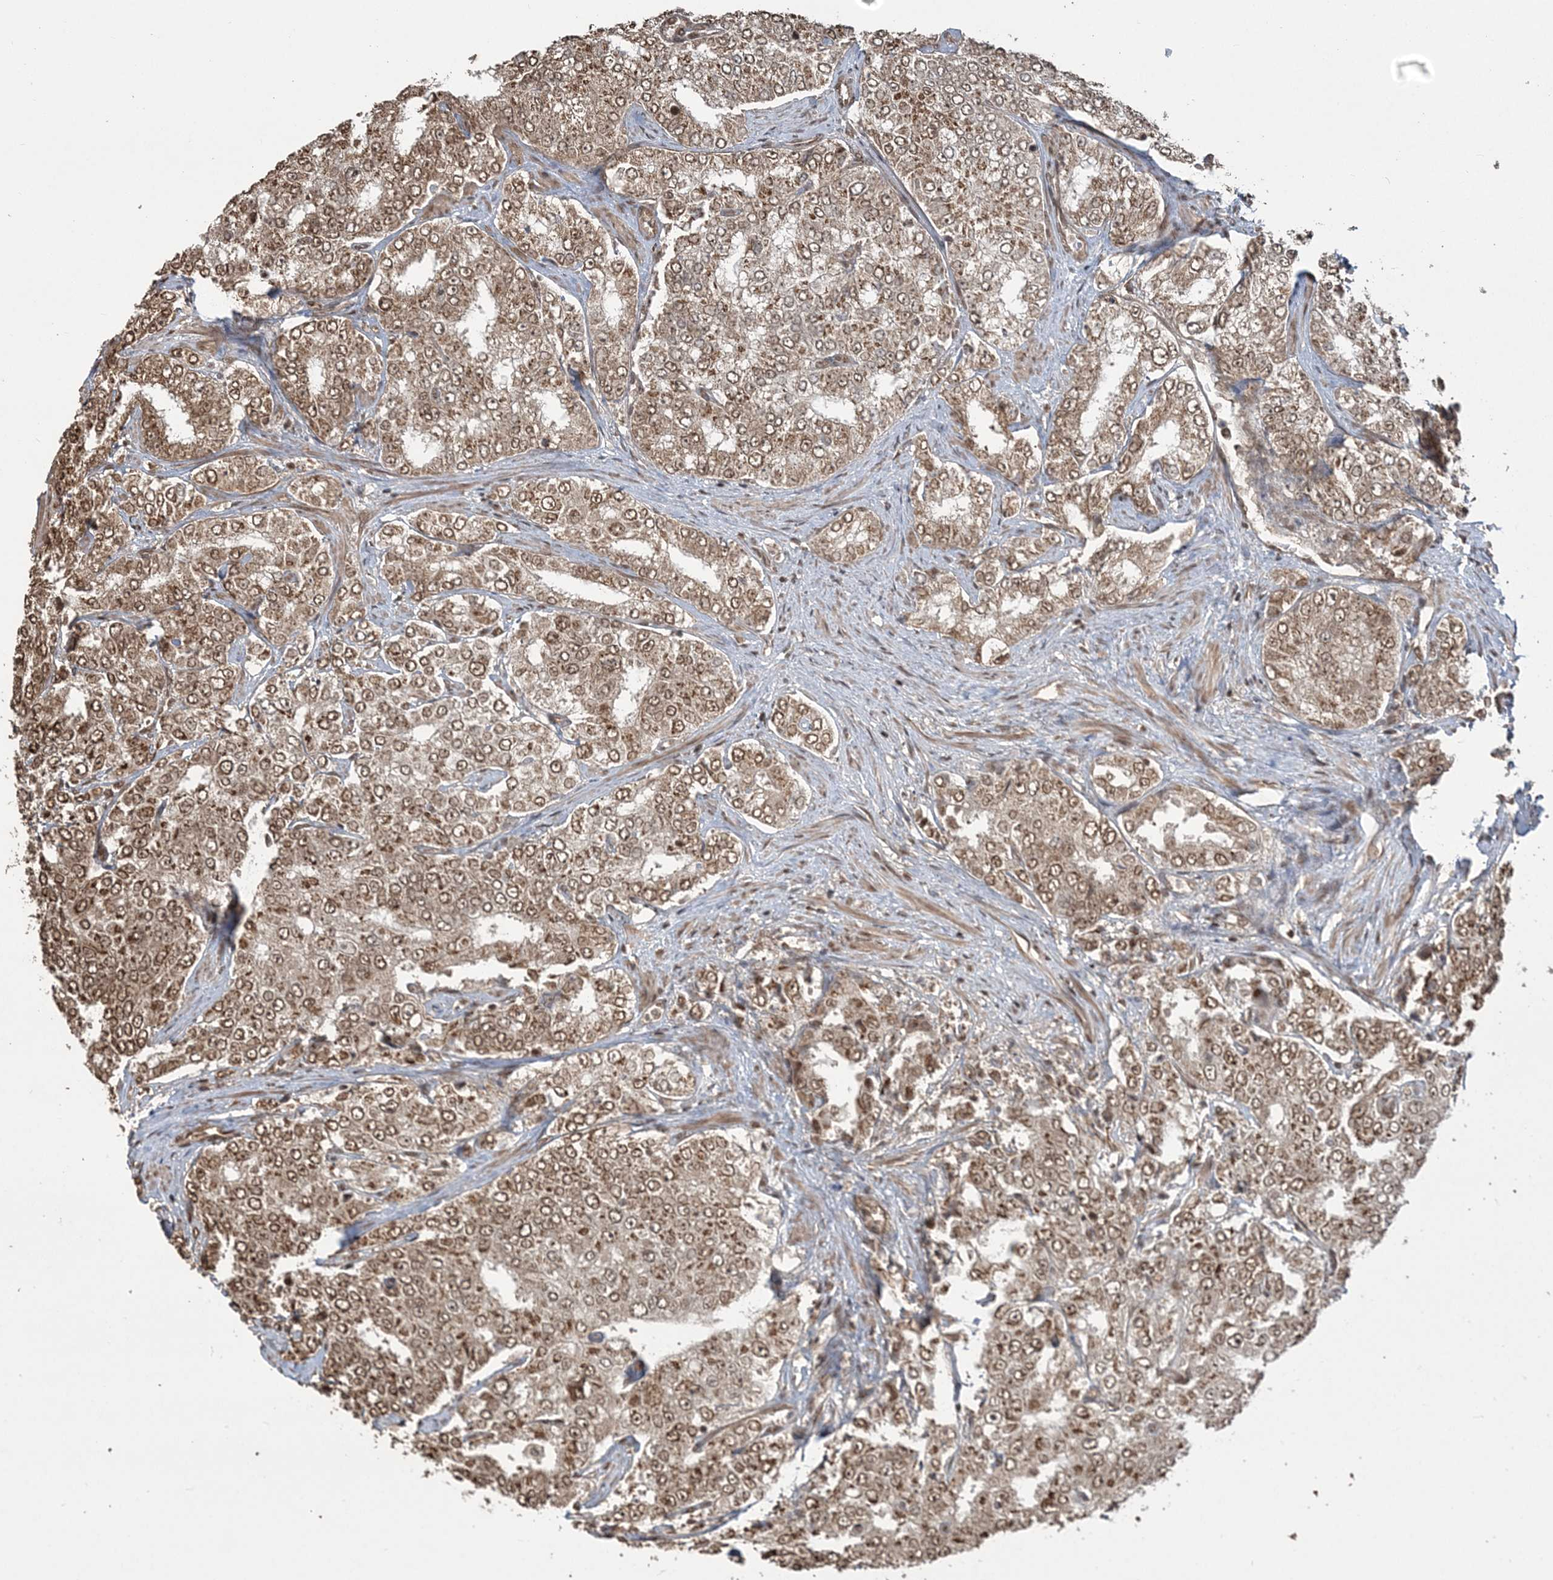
{"staining": {"intensity": "moderate", "quantity": ">75%", "location": "cytoplasmic/membranous,nuclear"}, "tissue": "prostate cancer", "cell_type": "Tumor cells", "image_type": "cancer", "snomed": [{"axis": "morphology", "description": "Adenocarcinoma, High grade"}, {"axis": "topography", "description": "Prostate"}], "caption": "Prostate cancer (high-grade adenocarcinoma) was stained to show a protein in brown. There is medium levels of moderate cytoplasmic/membranous and nuclear positivity in approximately >75% of tumor cells. (IHC, brightfield microscopy, high magnification).", "gene": "ZNF839", "patient": {"sex": "male", "age": 58}}